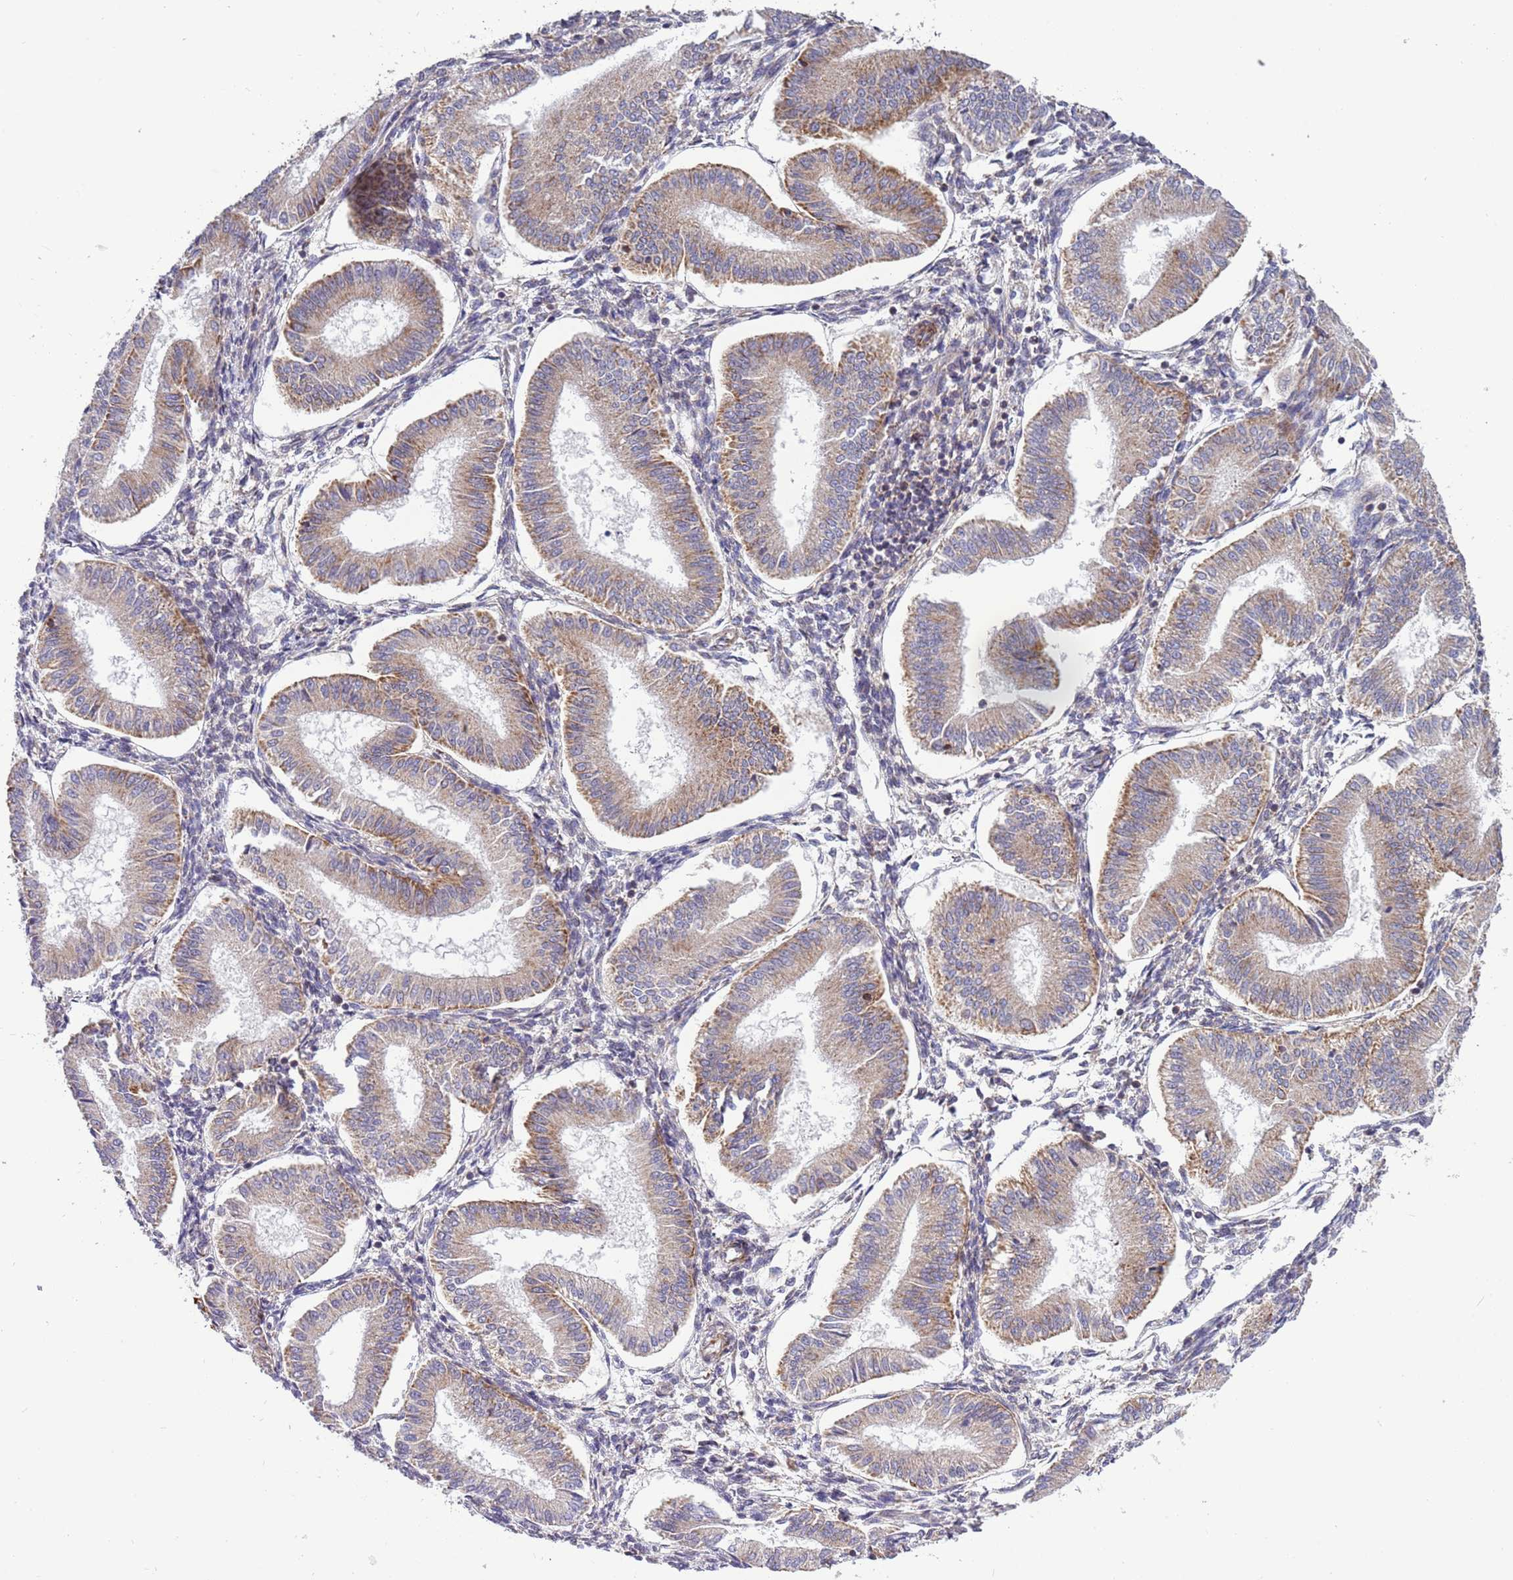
{"staining": {"intensity": "weak", "quantity": "<25%", "location": "cytoplasmic/membranous"}, "tissue": "endometrium", "cell_type": "Cells in endometrial stroma", "image_type": "normal", "snomed": [{"axis": "morphology", "description": "Normal tissue, NOS"}, {"axis": "topography", "description": "Endometrium"}], "caption": "The immunohistochemistry histopathology image has no significant expression in cells in endometrial stroma of endometrium.", "gene": "IRS4", "patient": {"sex": "female", "age": 39}}